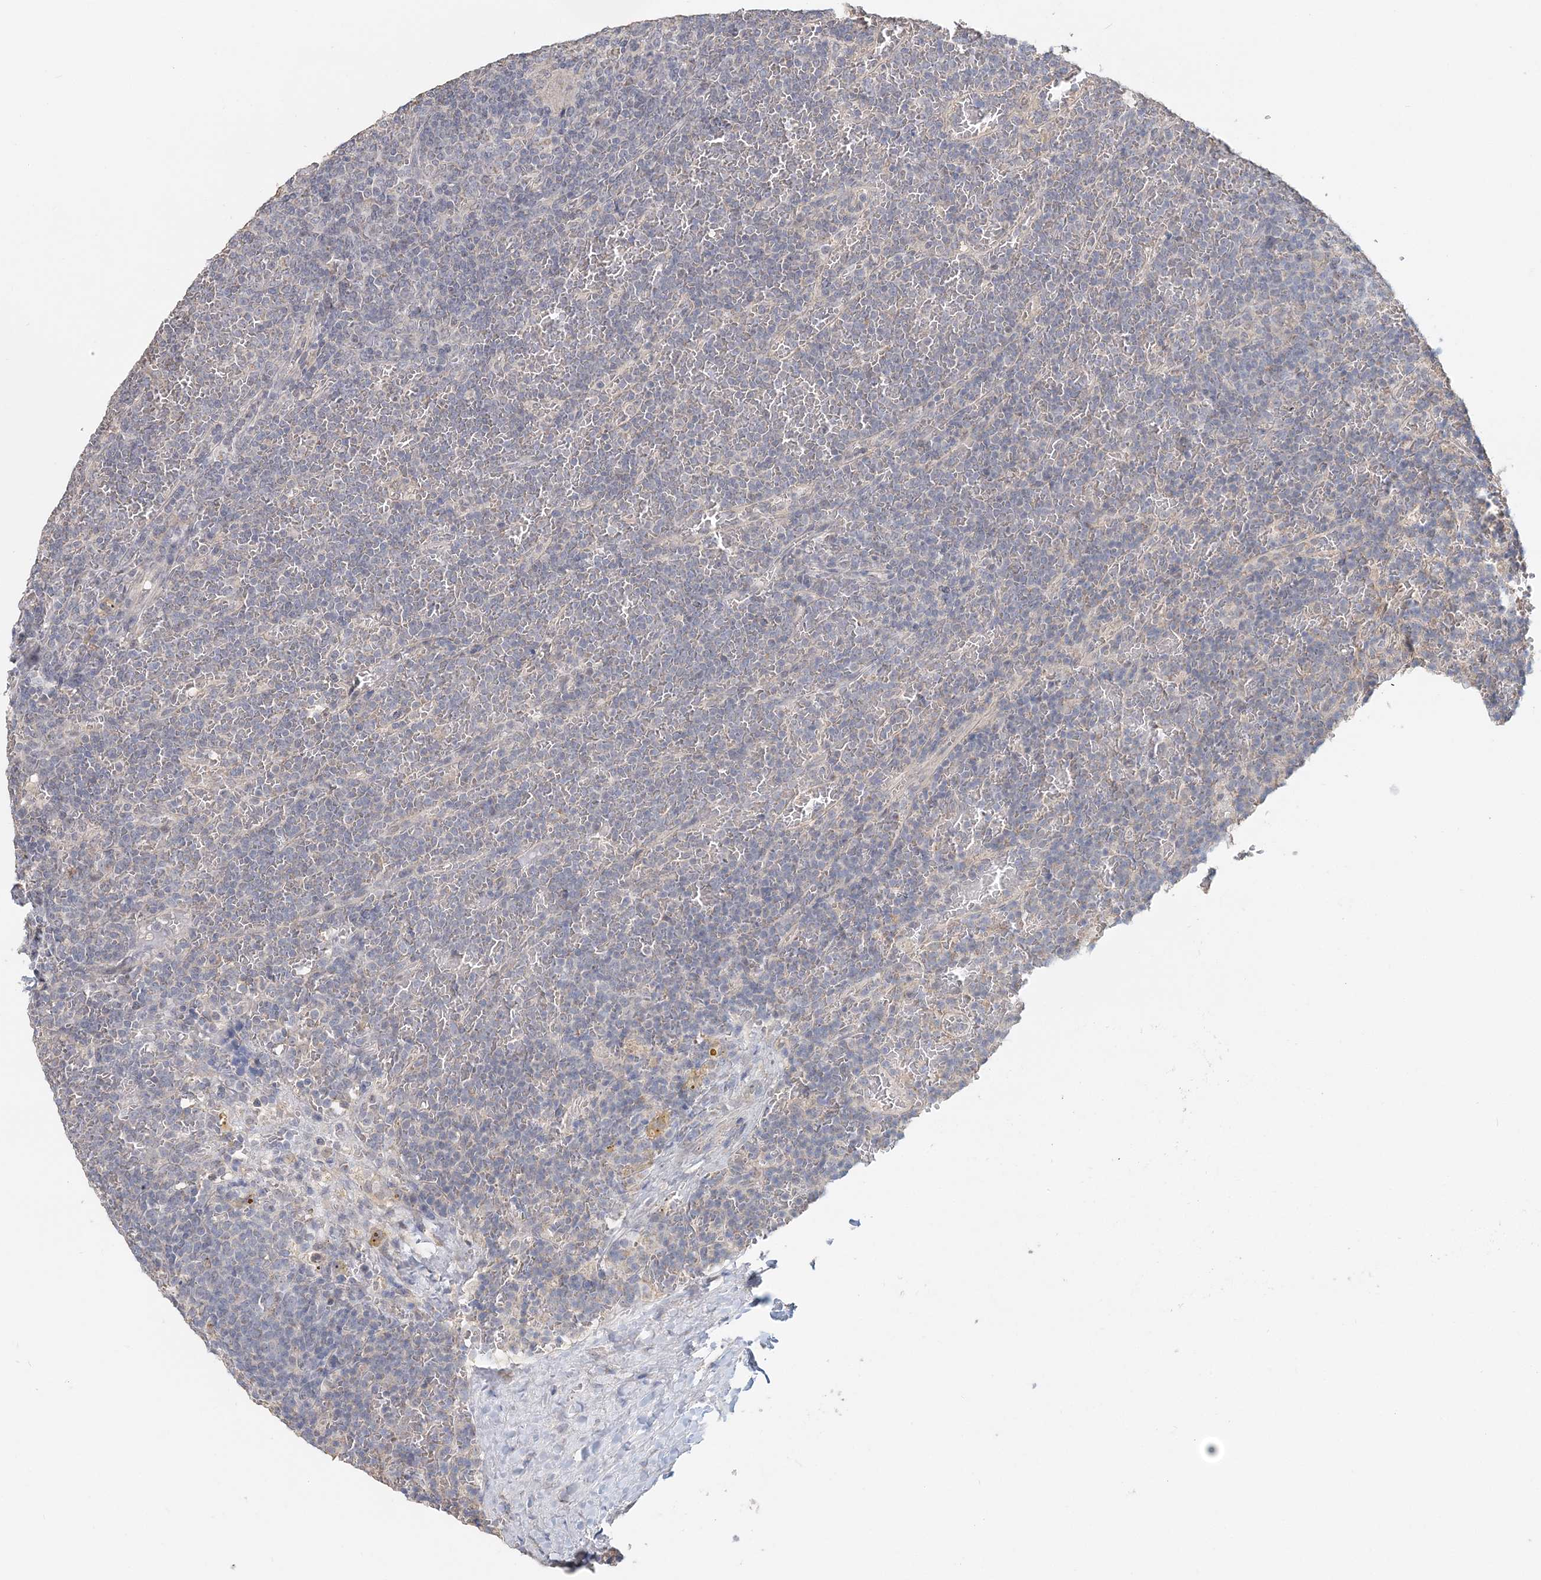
{"staining": {"intensity": "negative", "quantity": "none", "location": "none"}, "tissue": "lymphoma", "cell_type": "Tumor cells", "image_type": "cancer", "snomed": [{"axis": "morphology", "description": "Malignant lymphoma, non-Hodgkin's type, Low grade"}, {"axis": "topography", "description": "Spleen"}], "caption": "An immunohistochemistry (IHC) micrograph of low-grade malignant lymphoma, non-Hodgkin's type is shown. There is no staining in tumor cells of low-grade malignant lymphoma, non-Hodgkin's type. (DAB (3,3'-diaminobenzidine) immunohistochemistry, high magnification).", "gene": "FBXO38", "patient": {"sex": "female", "age": 19}}